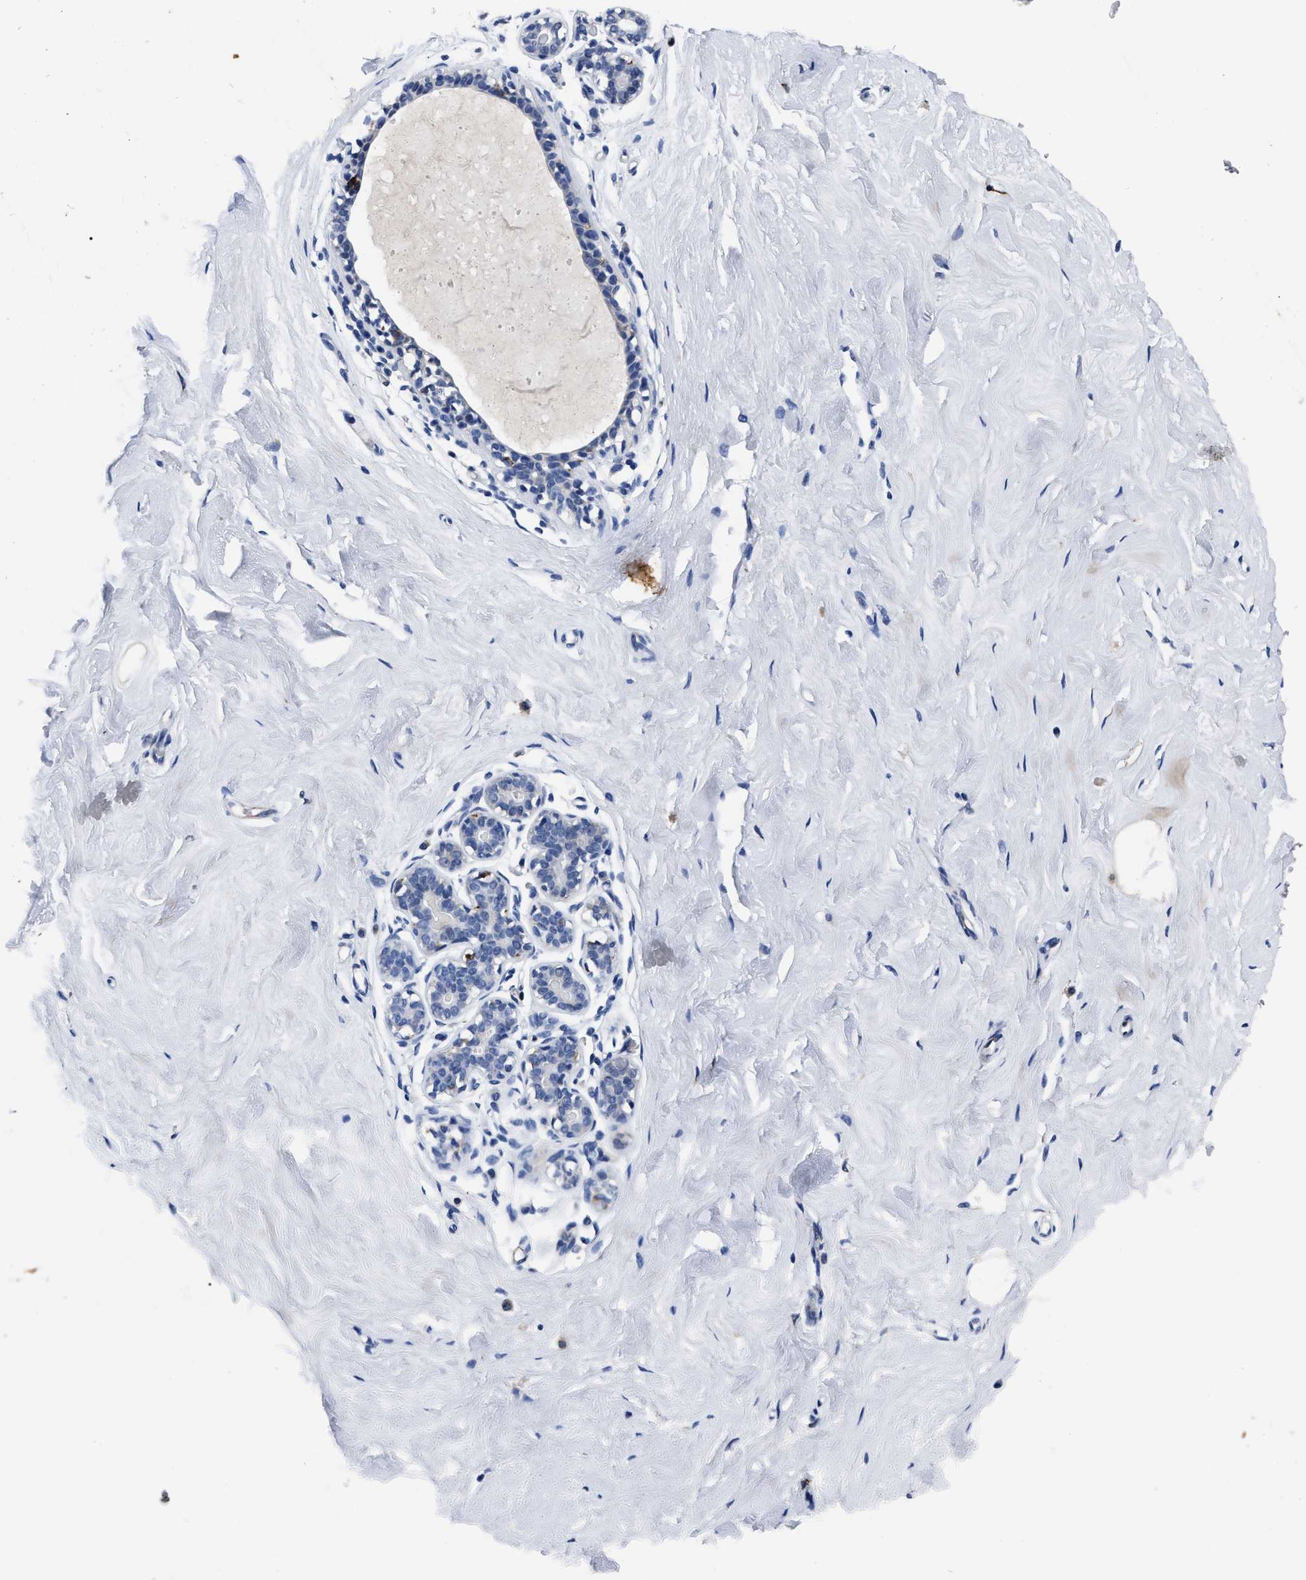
{"staining": {"intensity": "negative", "quantity": "none", "location": "none"}, "tissue": "breast", "cell_type": "Glandular cells", "image_type": "normal", "snomed": [{"axis": "morphology", "description": "Normal tissue, NOS"}, {"axis": "topography", "description": "Breast"}], "caption": "Immunohistochemistry of benign human breast exhibits no expression in glandular cells.", "gene": "OR10G3", "patient": {"sex": "female", "age": 23}}